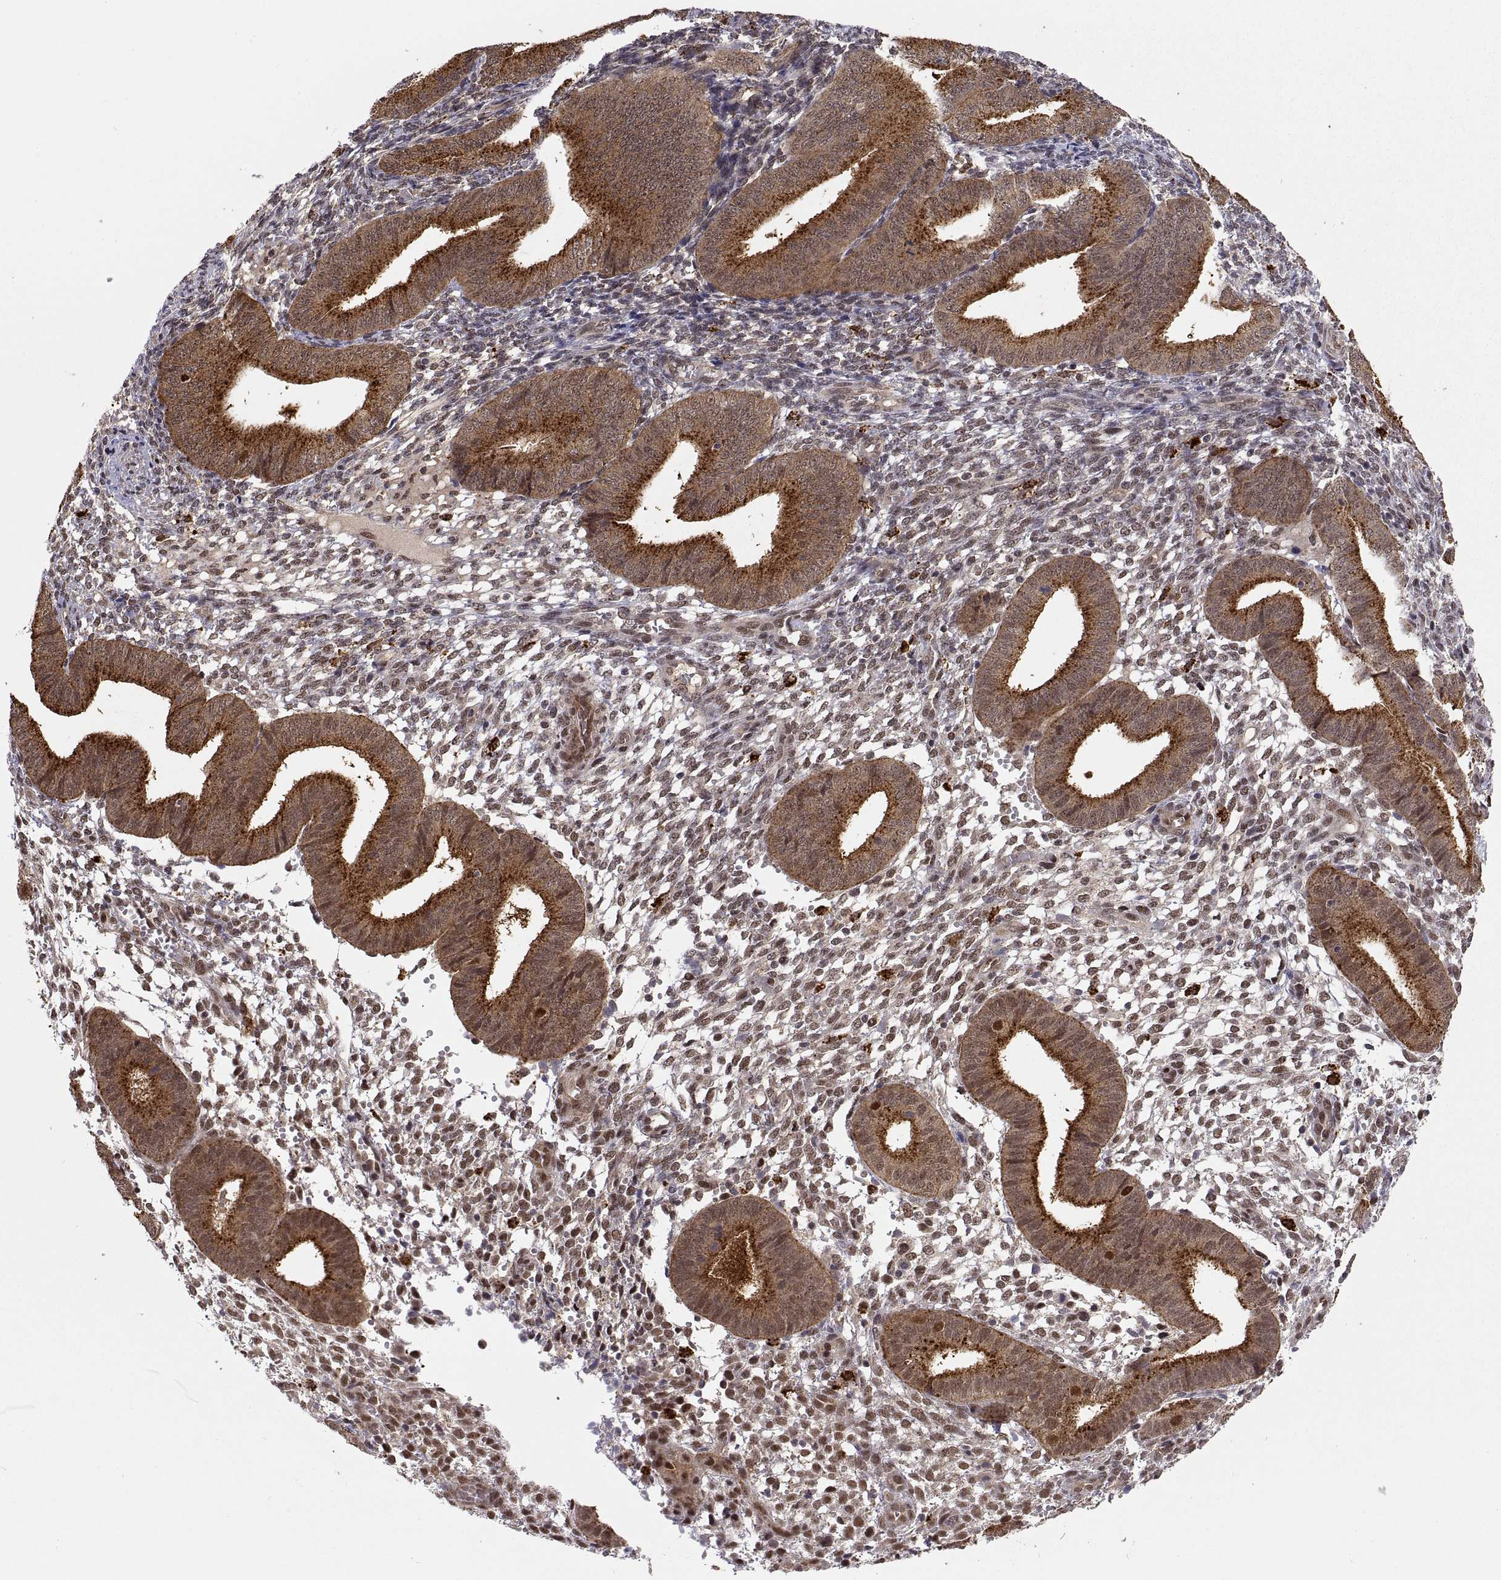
{"staining": {"intensity": "weak", "quantity": "25%-75%", "location": "cytoplasmic/membranous"}, "tissue": "endometrium", "cell_type": "Cells in endometrial stroma", "image_type": "normal", "snomed": [{"axis": "morphology", "description": "Normal tissue, NOS"}, {"axis": "topography", "description": "Endometrium"}], "caption": "Endometrium stained for a protein (brown) displays weak cytoplasmic/membranous positive staining in approximately 25%-75% of cells in endometrial stroma.", "gene": "PSMC2", "patient": {"sex": "female", "age": 39}}